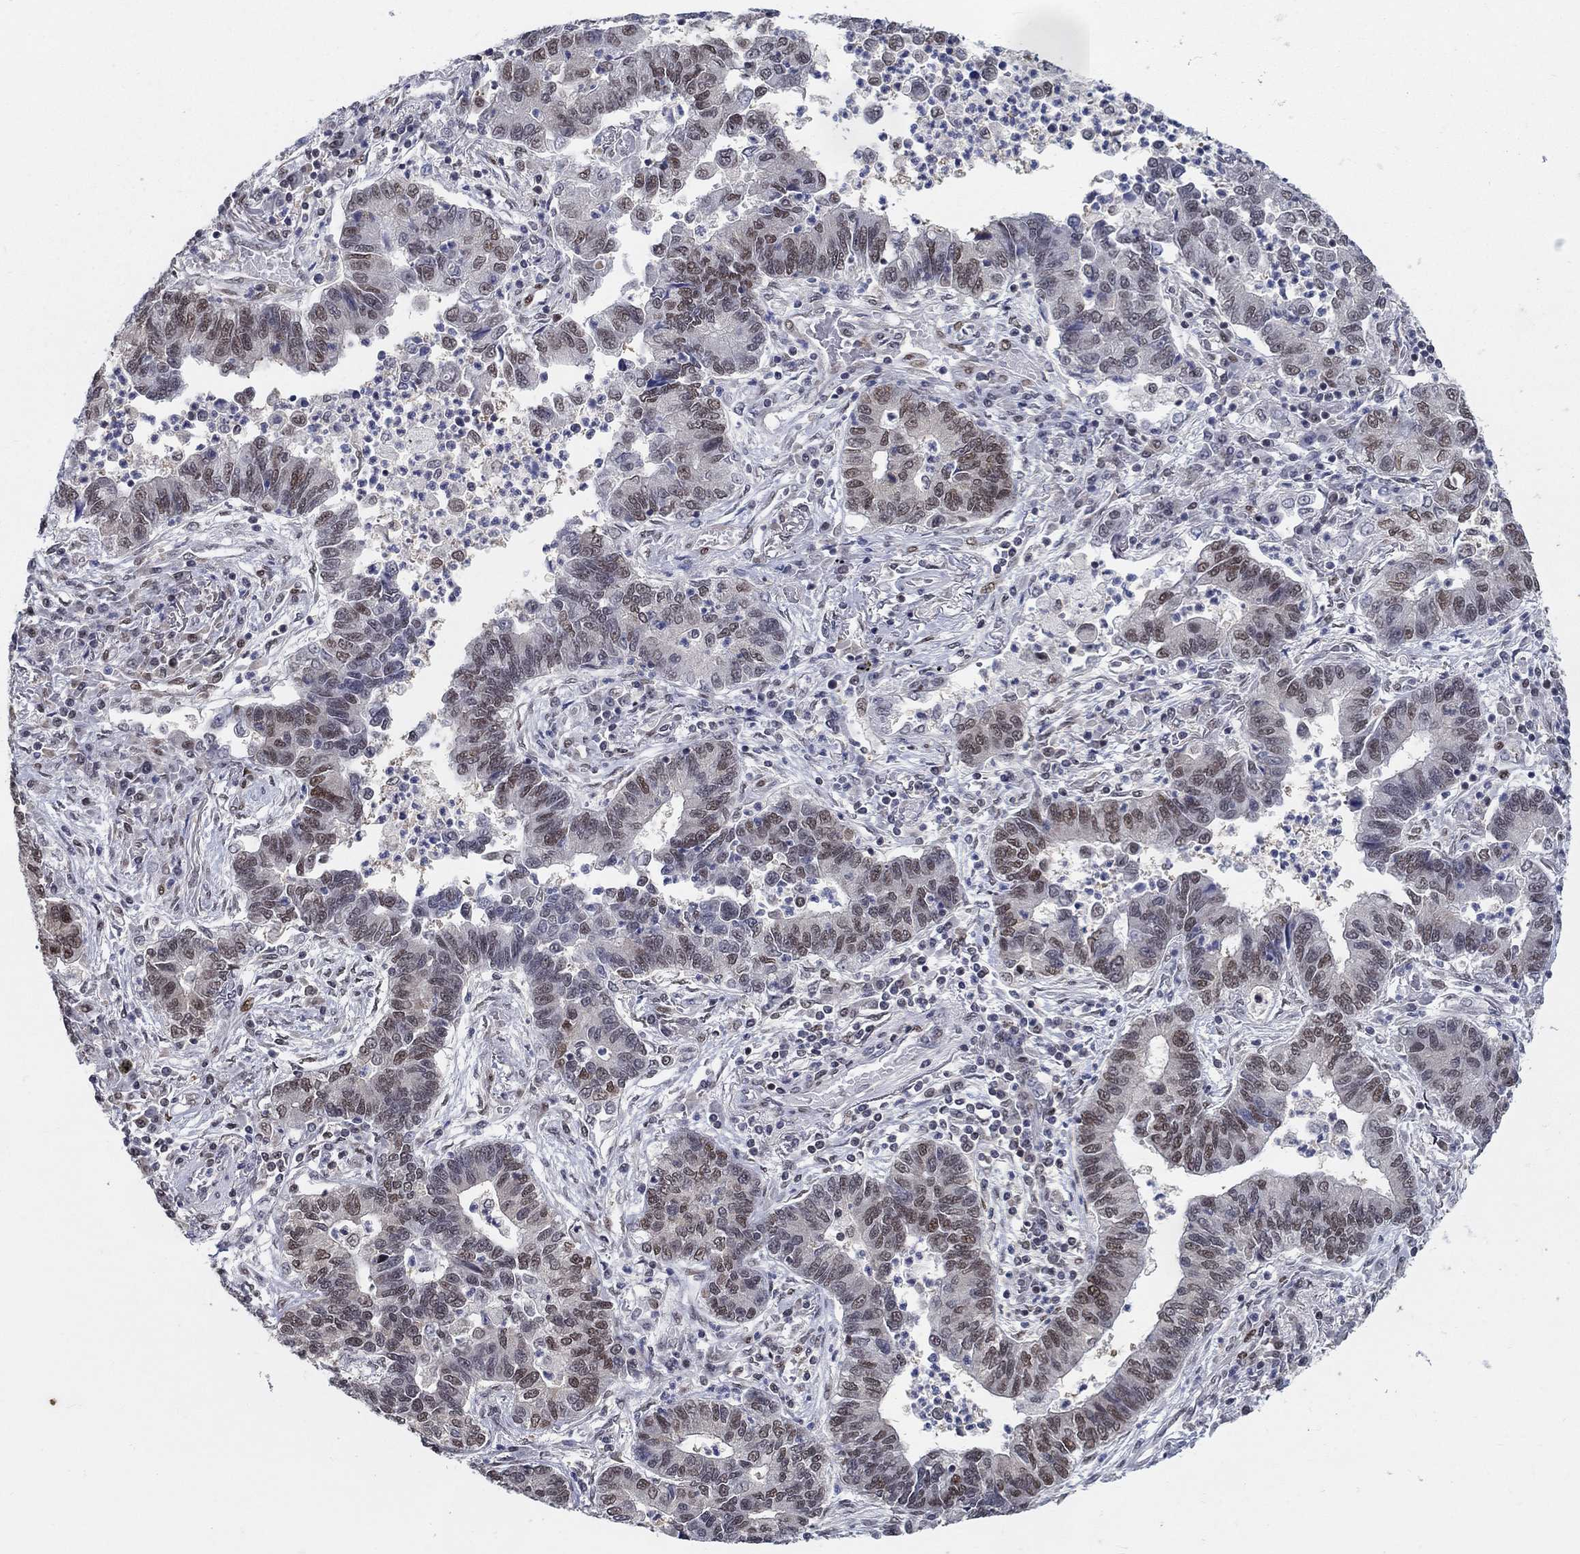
{"staining": {"intensity": "moderate", "quantity": ">75%", "location": "nuclear"}, "tissue": "lung cancer", "cell_type": "Tumor cells", "image_type": "cancer", "snomed": [{"axis": "morphology", "description": "Adenocarcinoma, NOS"}, {"axis": "topography", "description": "Lung"}], "caption": "Immunohistochemistry image of adenocarcinoma (lung) stained for a protein (brown), which reveals medium levels of moderate nuclear staining in about >75% of tumor cells.", "gene": "CENPE", "patient": {"sex": "female", "age": 57}}